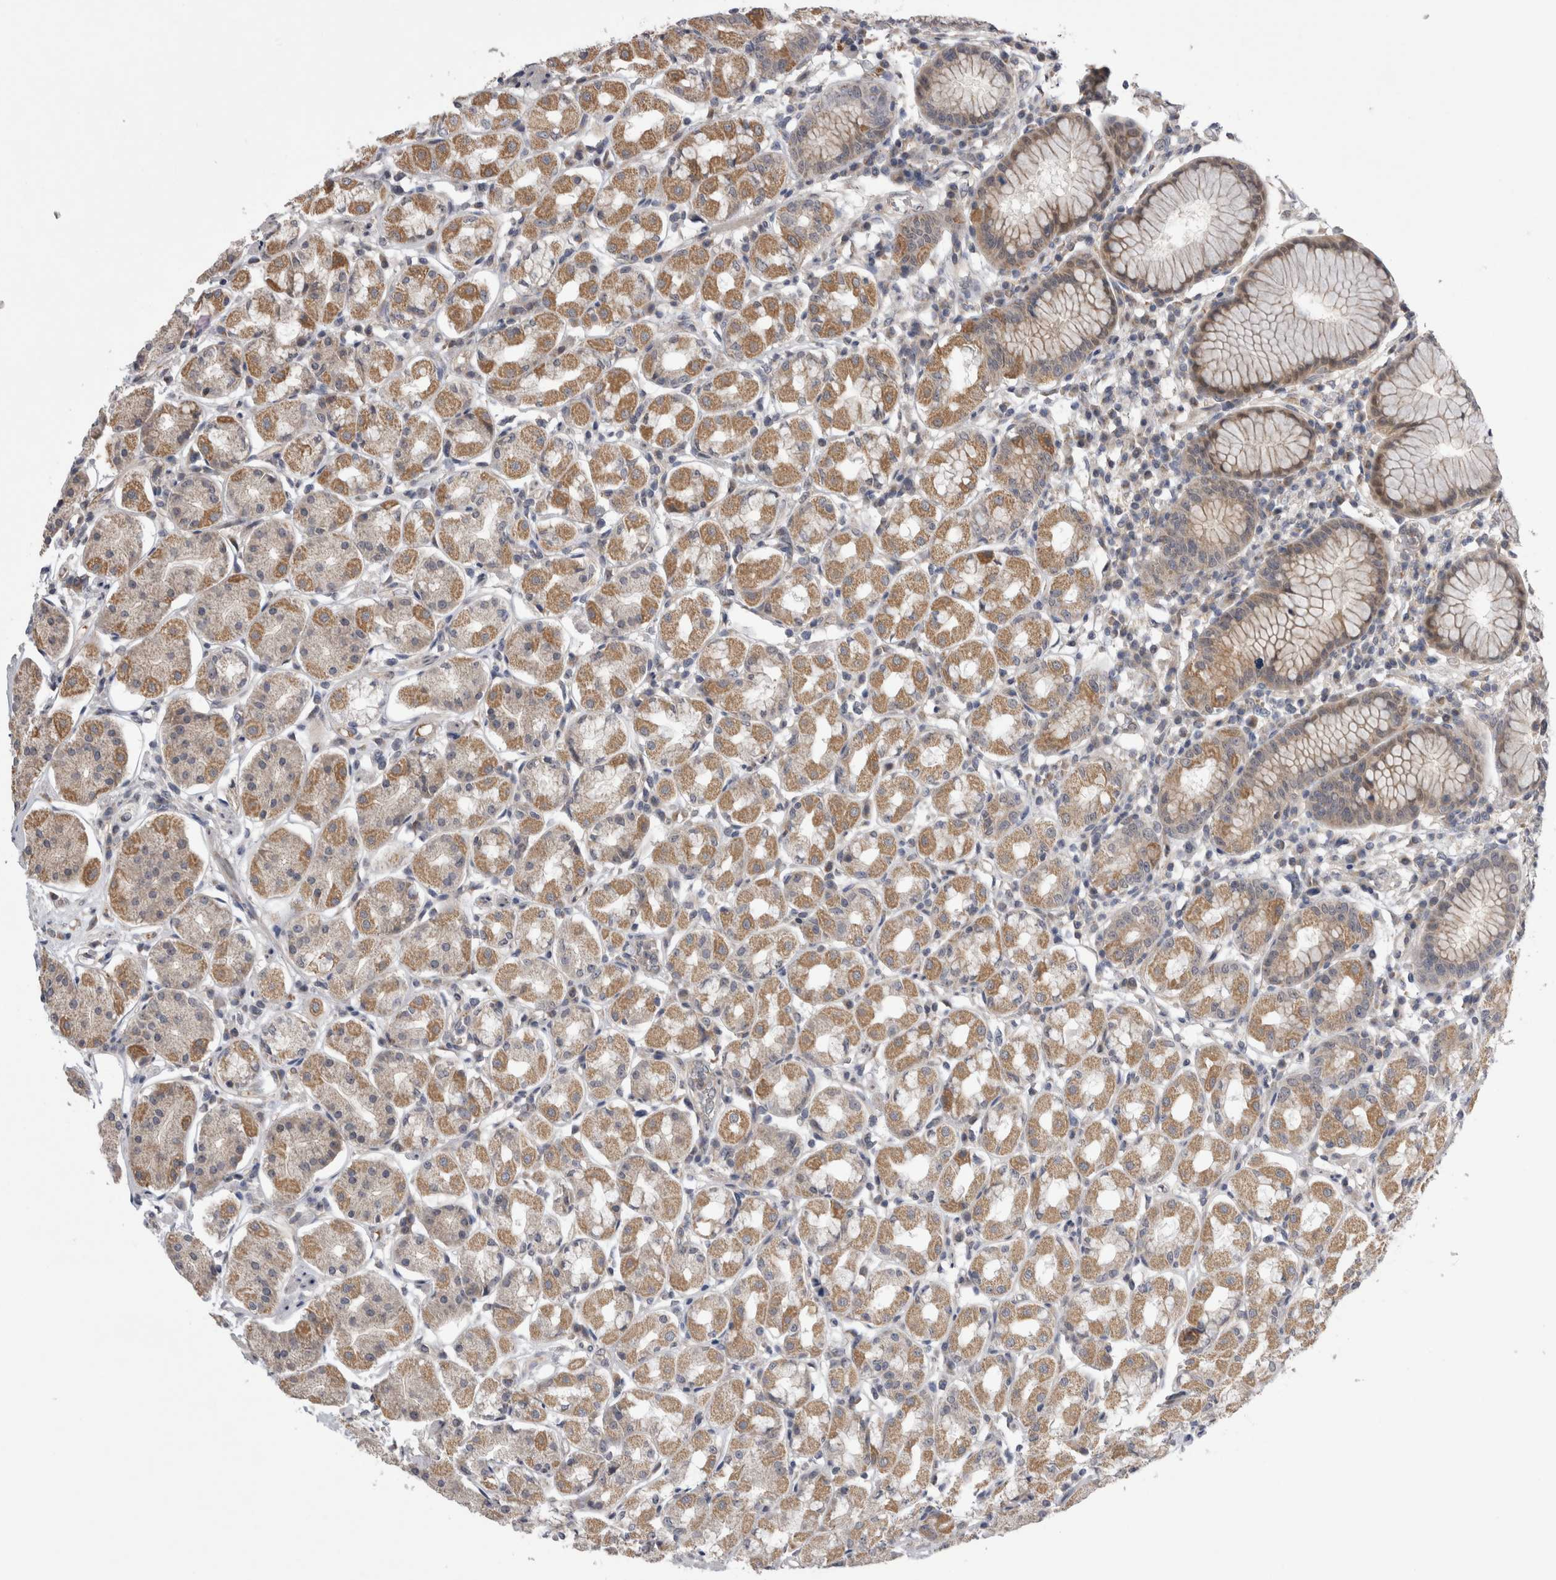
{"staining": {"intensity": "moderate", "quantity": "25%-75%", "location": "cytoplasmic/membranous"}, "tissue": "stomach", "cell_type": "Glandular cells", "image_type": "normal", "snomed": [{"axis": "morphology", "description": "Normal tissue, NOS"}, {"axis": "topography", "description": "Stomach"}, {"axis": "topography", "description": "Stomach, lower"}], "caption": "Immunohistochemical staining of benign human stomach exhibits 25%-75% levels of moderate cytoplasmic/membranous protein expression in about 25%-75% of glandular cells. The staining was performed using DAB (3,3'-diaminobenzidine), with brown indicating positive protein expression. Nuclei are stained blue with hematoxylin.", "gene": "ARHGAP29", "patient": {"sex": "female", "age": 56}}